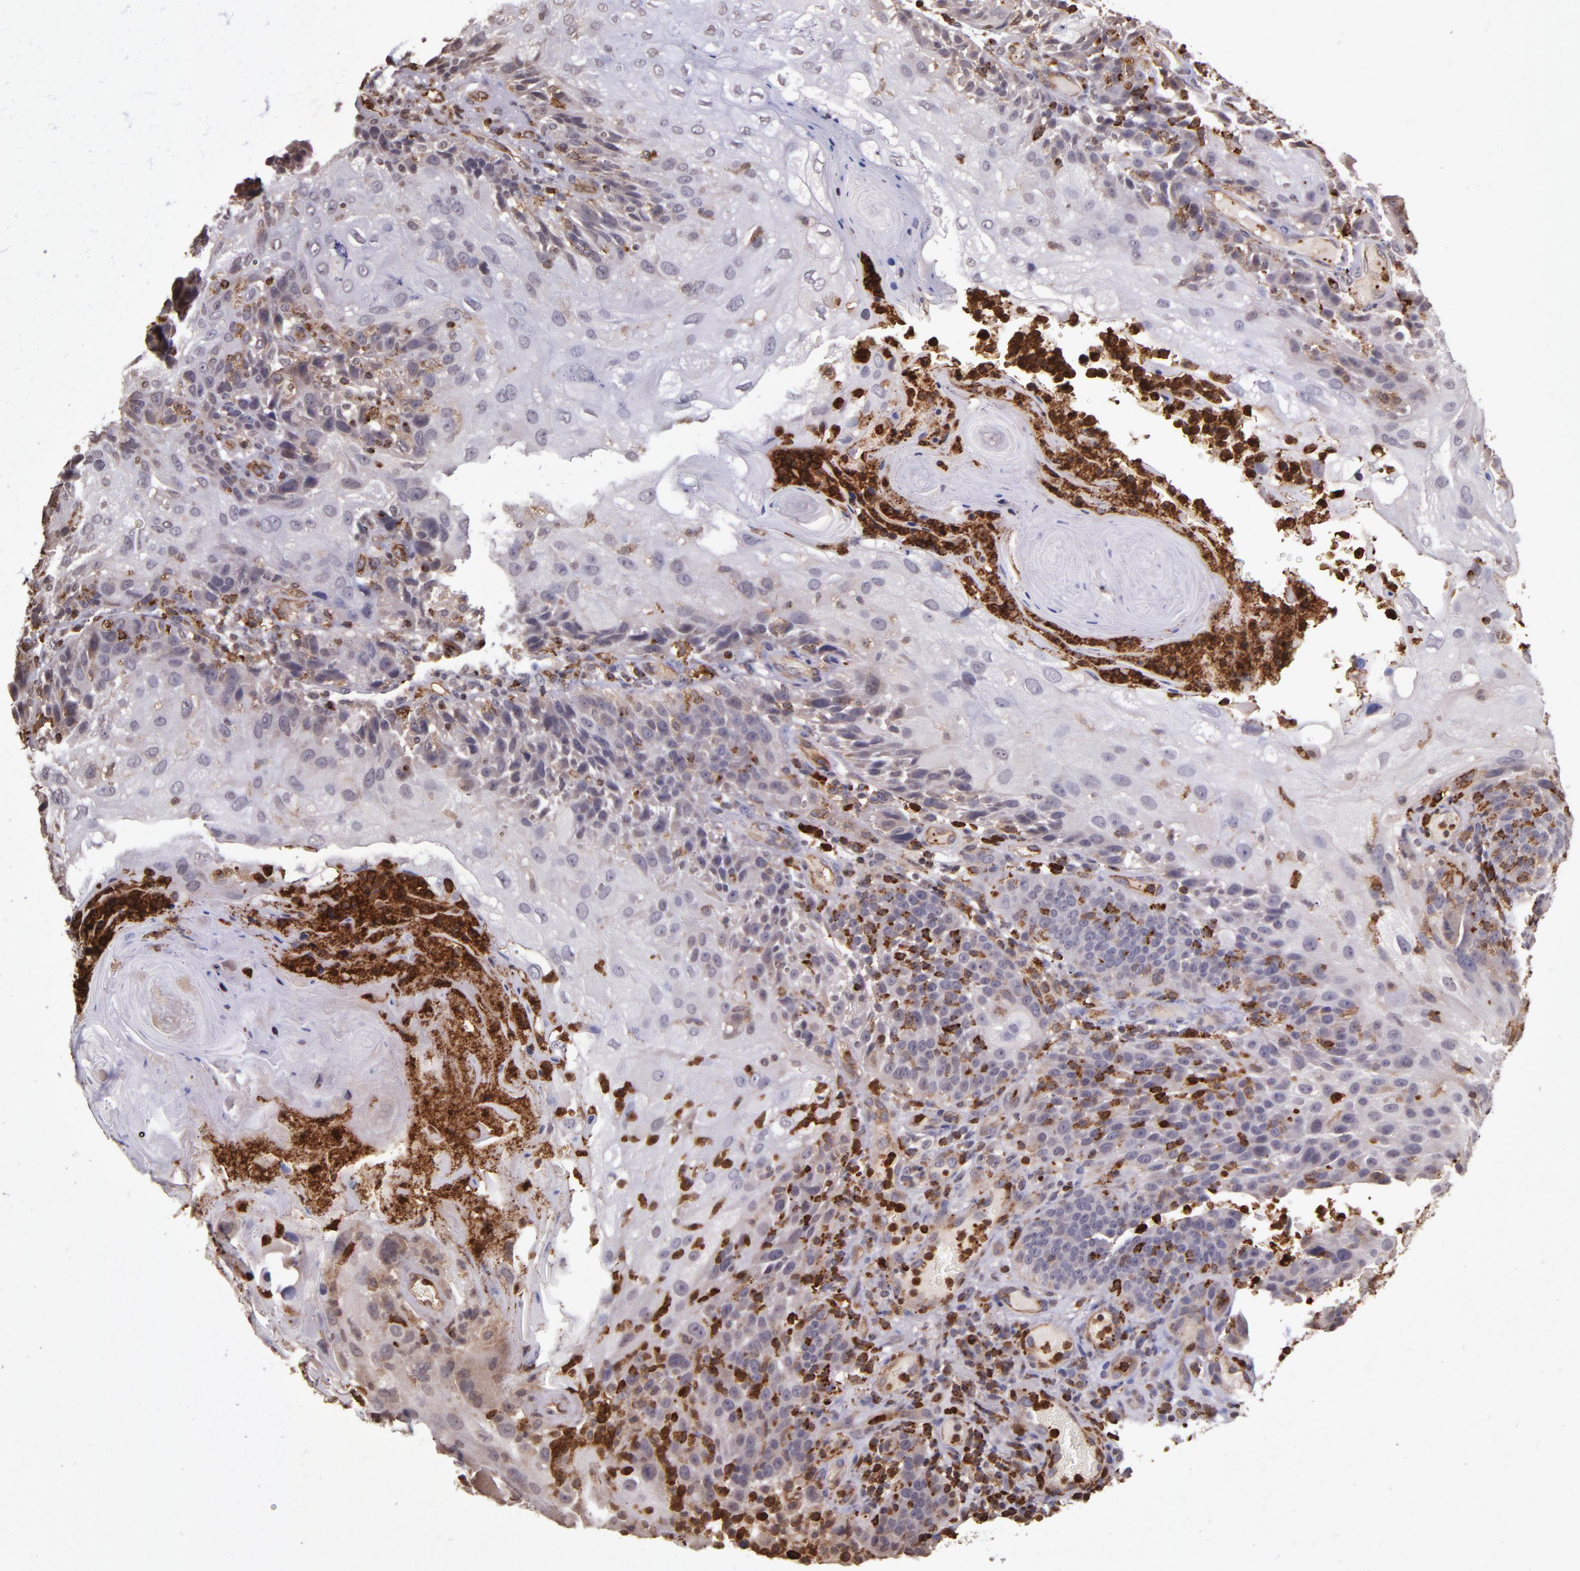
{"staining": {"intensity": "weak", "quantity": "25%-75%", "location": "cytoplasmic/membranous"}, "tissue": "skin cancer", "cell_type": "Tumor cells", "image_type": "cancer", "snomed": [{"axis": "morphology", "description": "Normal tissue, NOS"}, {"axis": "morphology", "description": "Squamous cell carcinoma, NOS"}, {"axis": "topography", "description": "Skin"}], "caption": "There is low levels of weak cytoplasmic/membranous staining in tumor cells of skin cancer, as demonstrated by immunohistochemical staining (brown color).", "gene": "SLC2A3", "patient": {"sex": "female", "age": 83}}